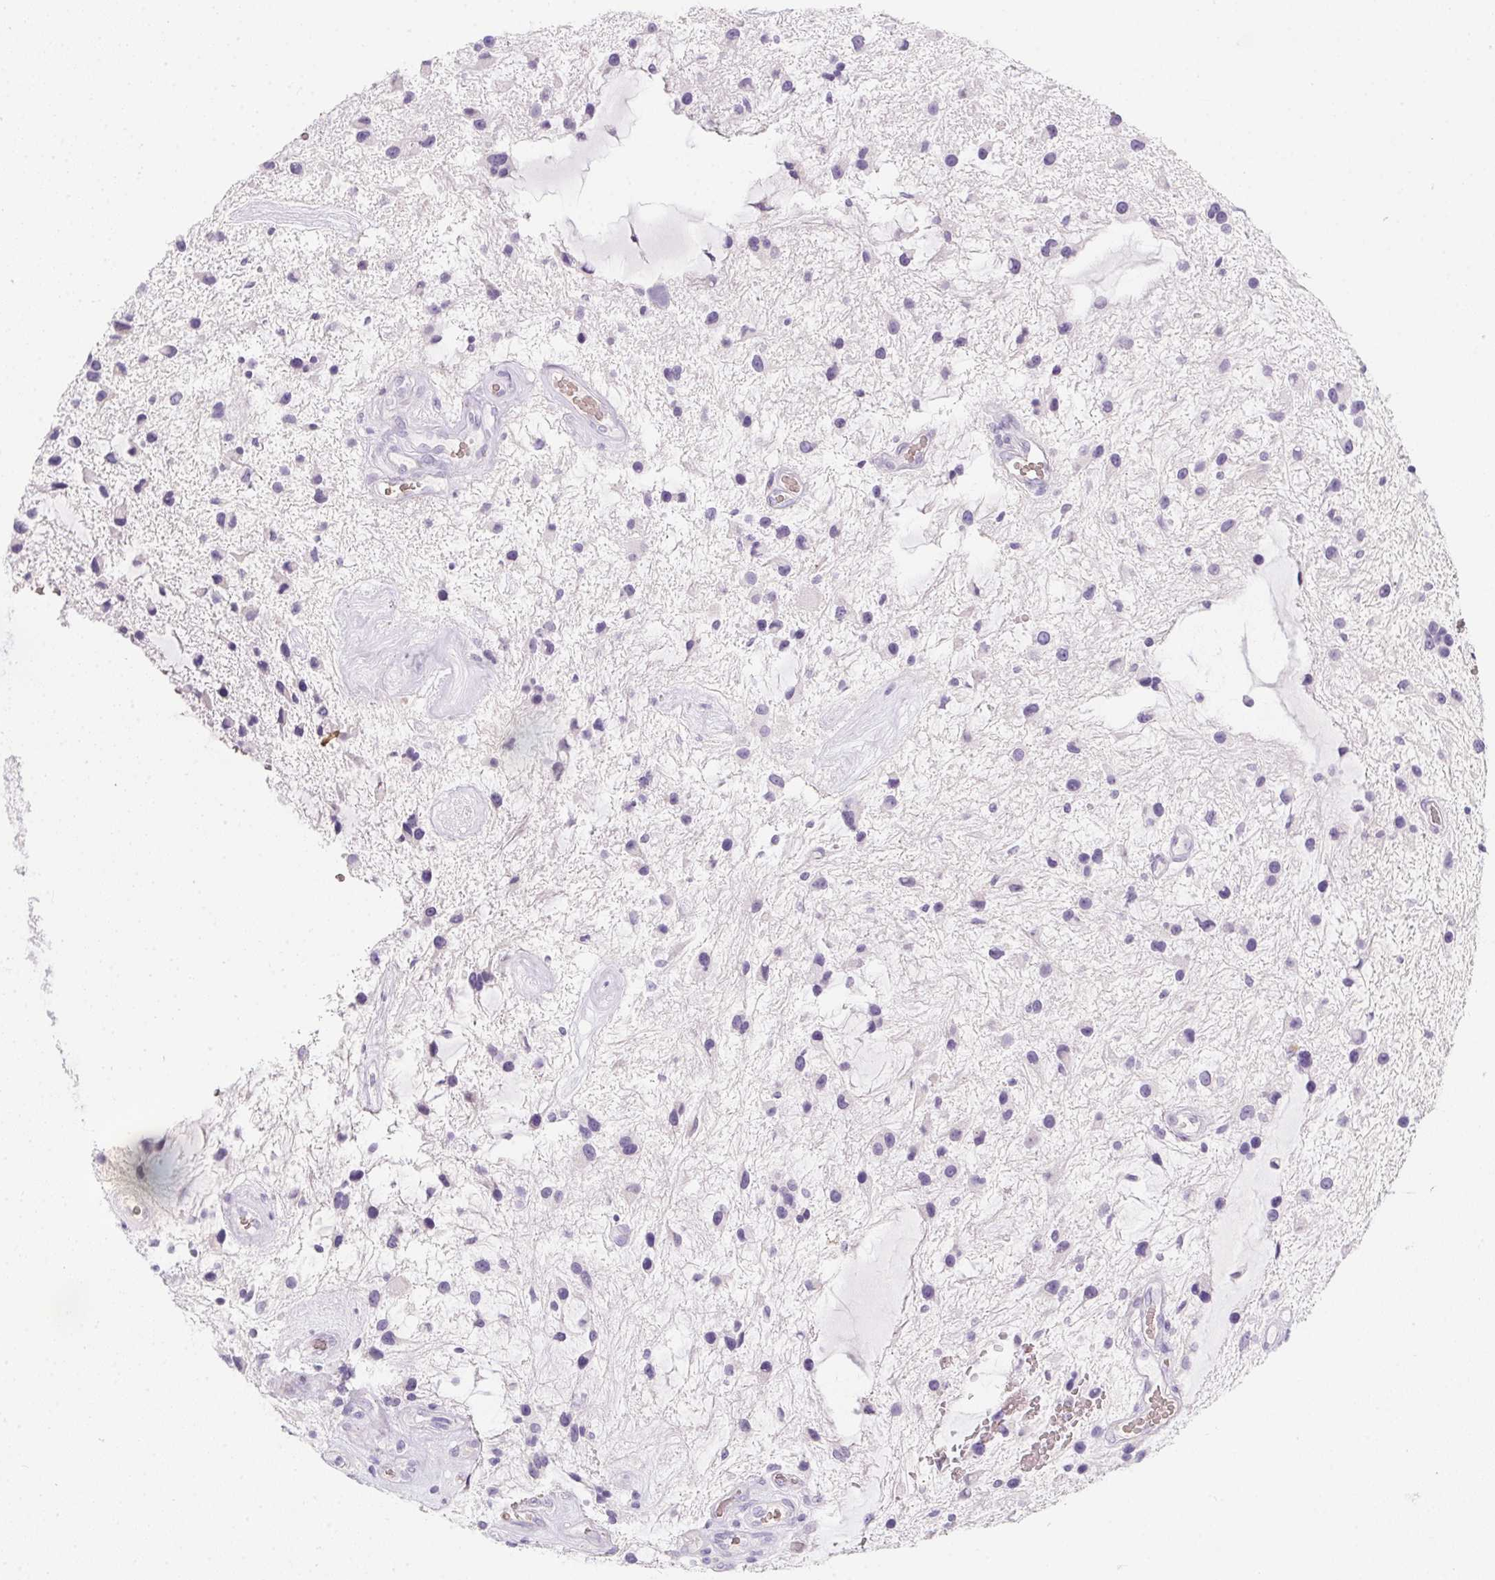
{"staining": {"intensity": "negative", "quantity": "none", "location": "none"}, "tissue": "glioma", "cell_type": "Tumor cells", "image_type": "cancer", "snomed": [{"axis": "morphology", "description": "Glioma, malignant, Low grade"}, {"axis": "topography", "description": "Cerebellum"}], "caption": "Tumor cells are negative for protein expression in human glioma.", "gene": "DCD", "patient": {"sex": "female", "age": 14}}